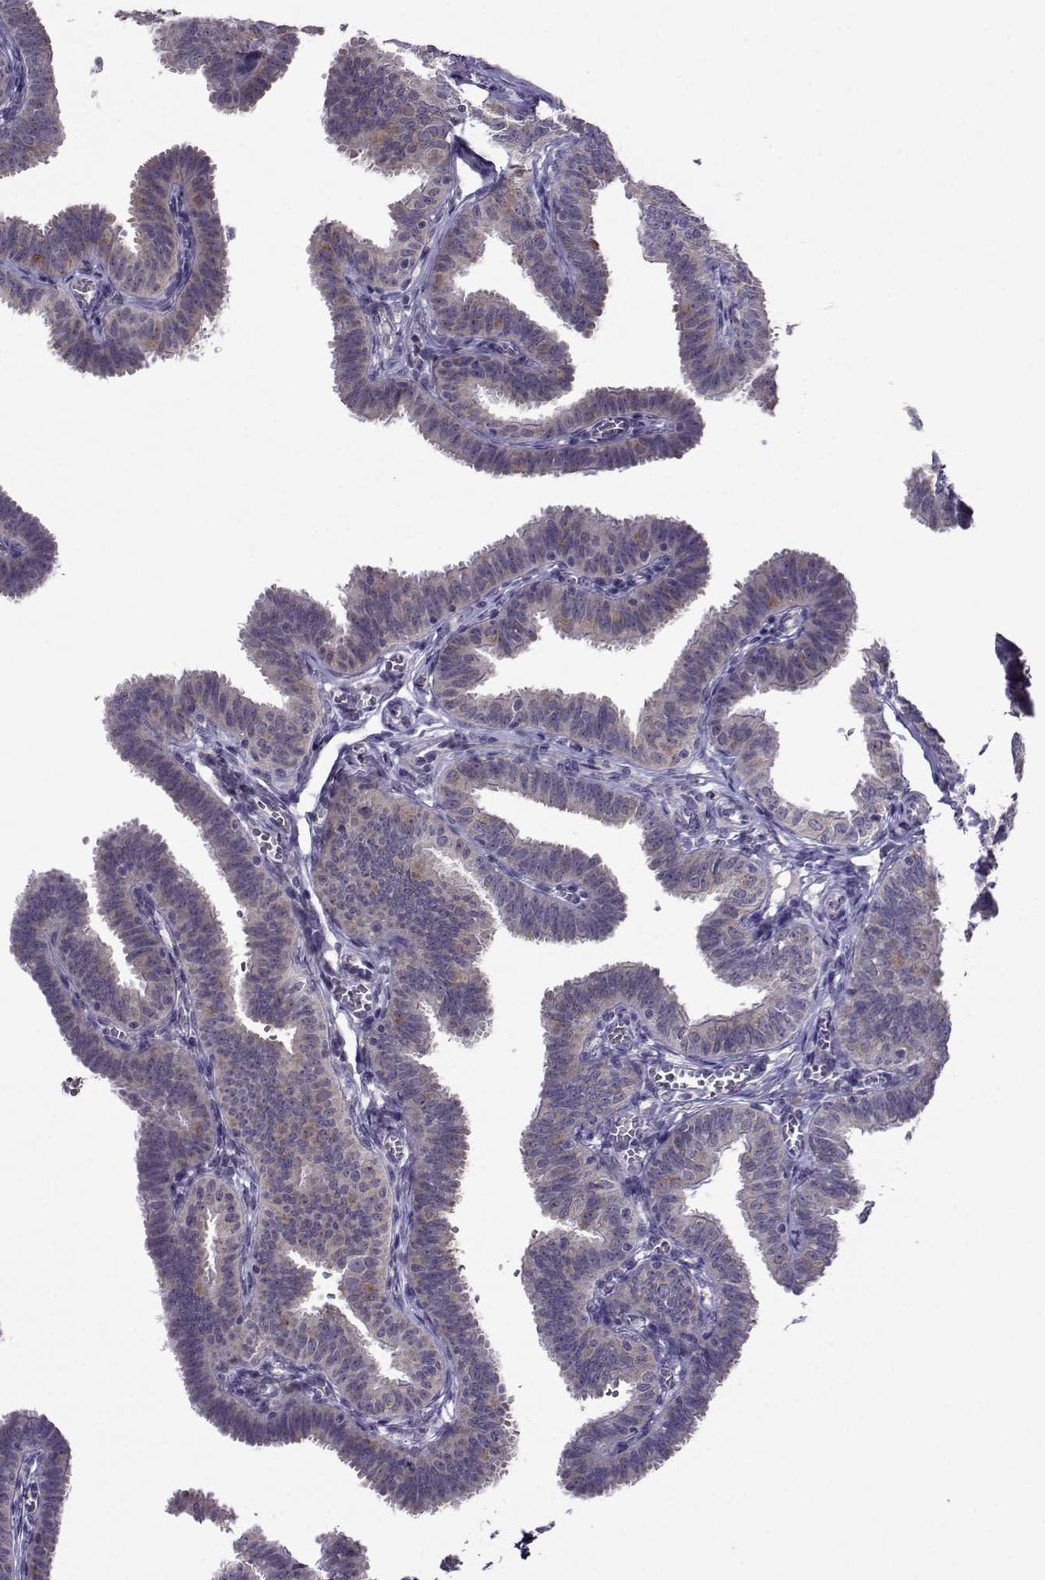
{"staining": {"intensity": "weak", "quantity": "25%-75%", "location": "cytoplasmic/membranous"}, "tissue": "fallopian tube", "cell_type": "Glandular cells", "image_type": "normal", "snomed": [{"axis": "morphology", "description": "Normal tissue, NOS"}, {"axis": "topography", "description": "Fallopian tube"}], "caption": "Immunohistochemistry (IHC) of normal human fallopian tube shows low levels of weak cytoplasmic/membranous staining in approximately 25%-75% of glandular cells.", "gene": "DDX20", "patient": {"sex": "female", "age": 25}}